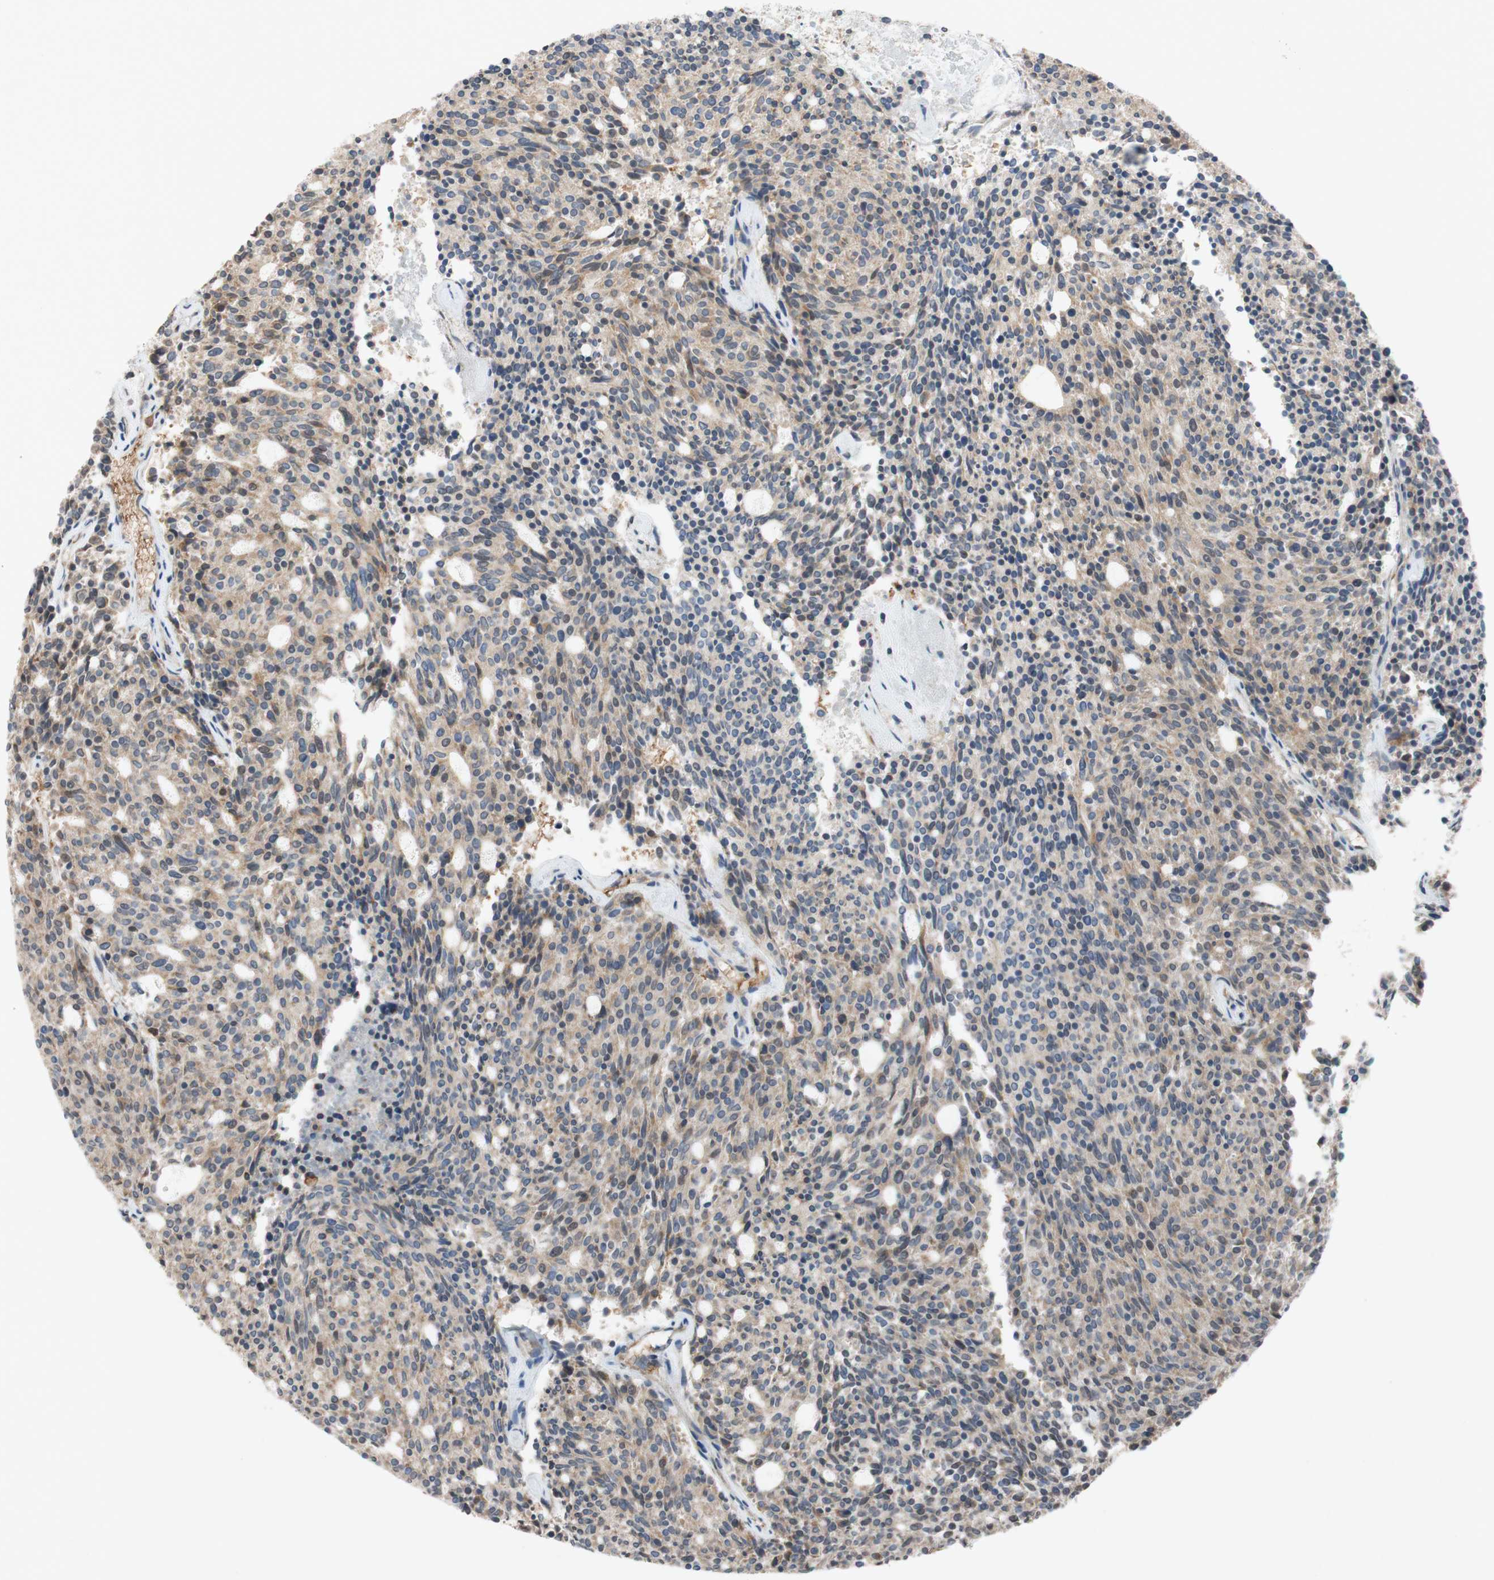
{"staining": {"intensity": "weak", "quantity": ">75%", "location": "cytoplasmic/membranous"}, "tissue": "carcinoid", "cell_type": "Tumor cells", "image_type": "cancer", "snomed": [{"axis": "morphology", "description": "Carcinoid, malignant, NOS"}, {"axis": "topography", "description": "Pancreas"}], "caption": "A high-resolution micrograph shows immunohistochemistry (IHC) staining of carcinoid (malignant), which shows weak cytoplasmic/membranous staining in about >75% of tumor cells. The staining is performed using DAB brown chromogen to label protein expression. The nuclei are counter-stained blue using hematoxylin.", "gene": "ADD2", "patient": {"sex": "female", "age": 54}}